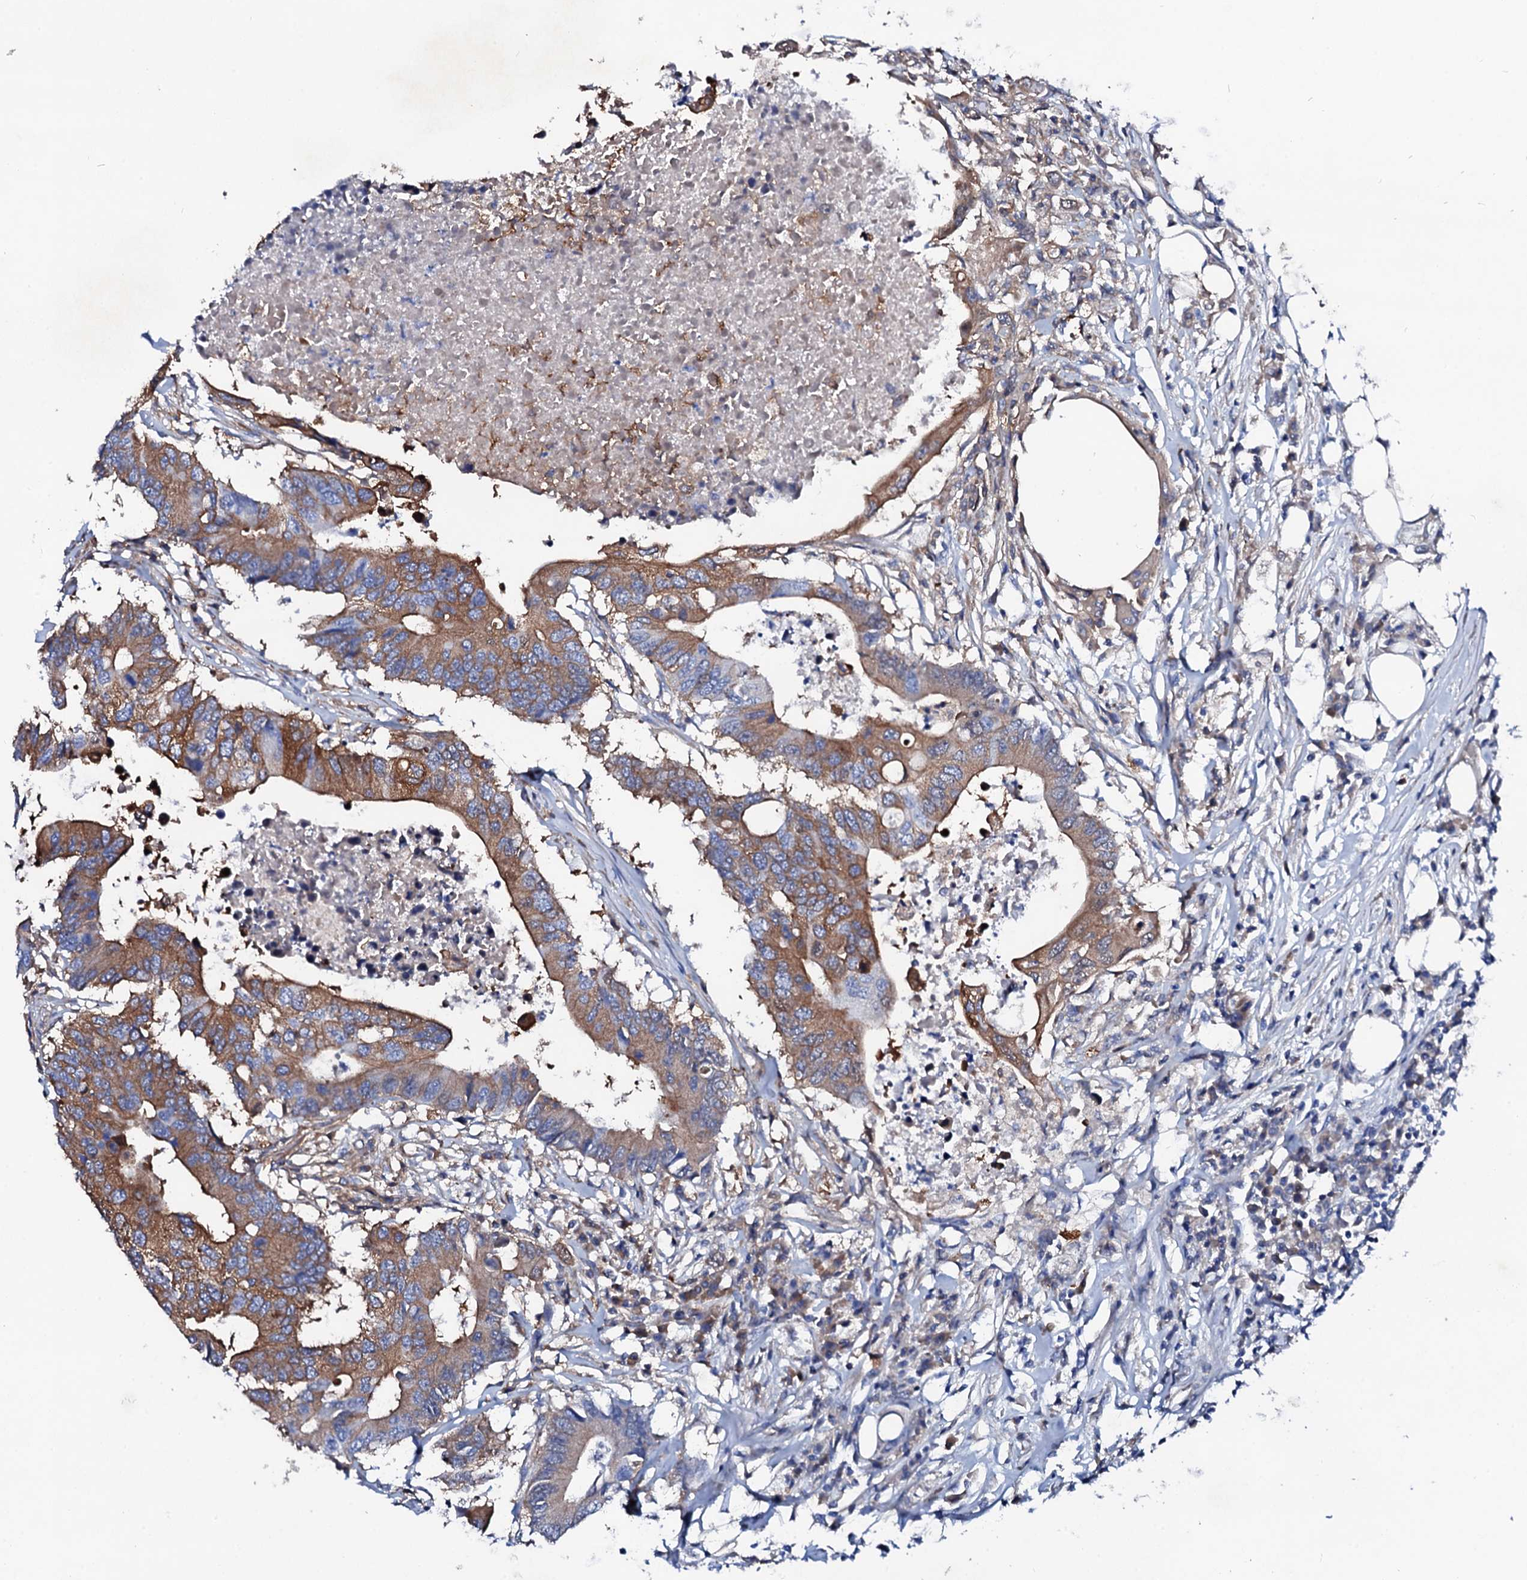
{"staining": {"intensity": "moderate", "quantity": ">75%", "location": "cytoplasmic/membranous"}, "tissue": "colorectal cancer", "cell_type": "Tumor cells", "image_type": "cancer", "snomed": [{"axis": "morphology", "description": "Adenocarcinoma, NOS"}, {"axis": "topography", "description": "Colon"}], "caption": "This photomicrograph displays colorectal cancer (adenocarcinoma) stained with immunohistochemistry (IHC) to label a protein in brown. The cytoplasmic/membranous of tumor cells show moderate positivity for the protein. Nuclei are counter-stained blue.", "gene": "GLB1L3", "patient": {"sex": "male", "age": 71}}